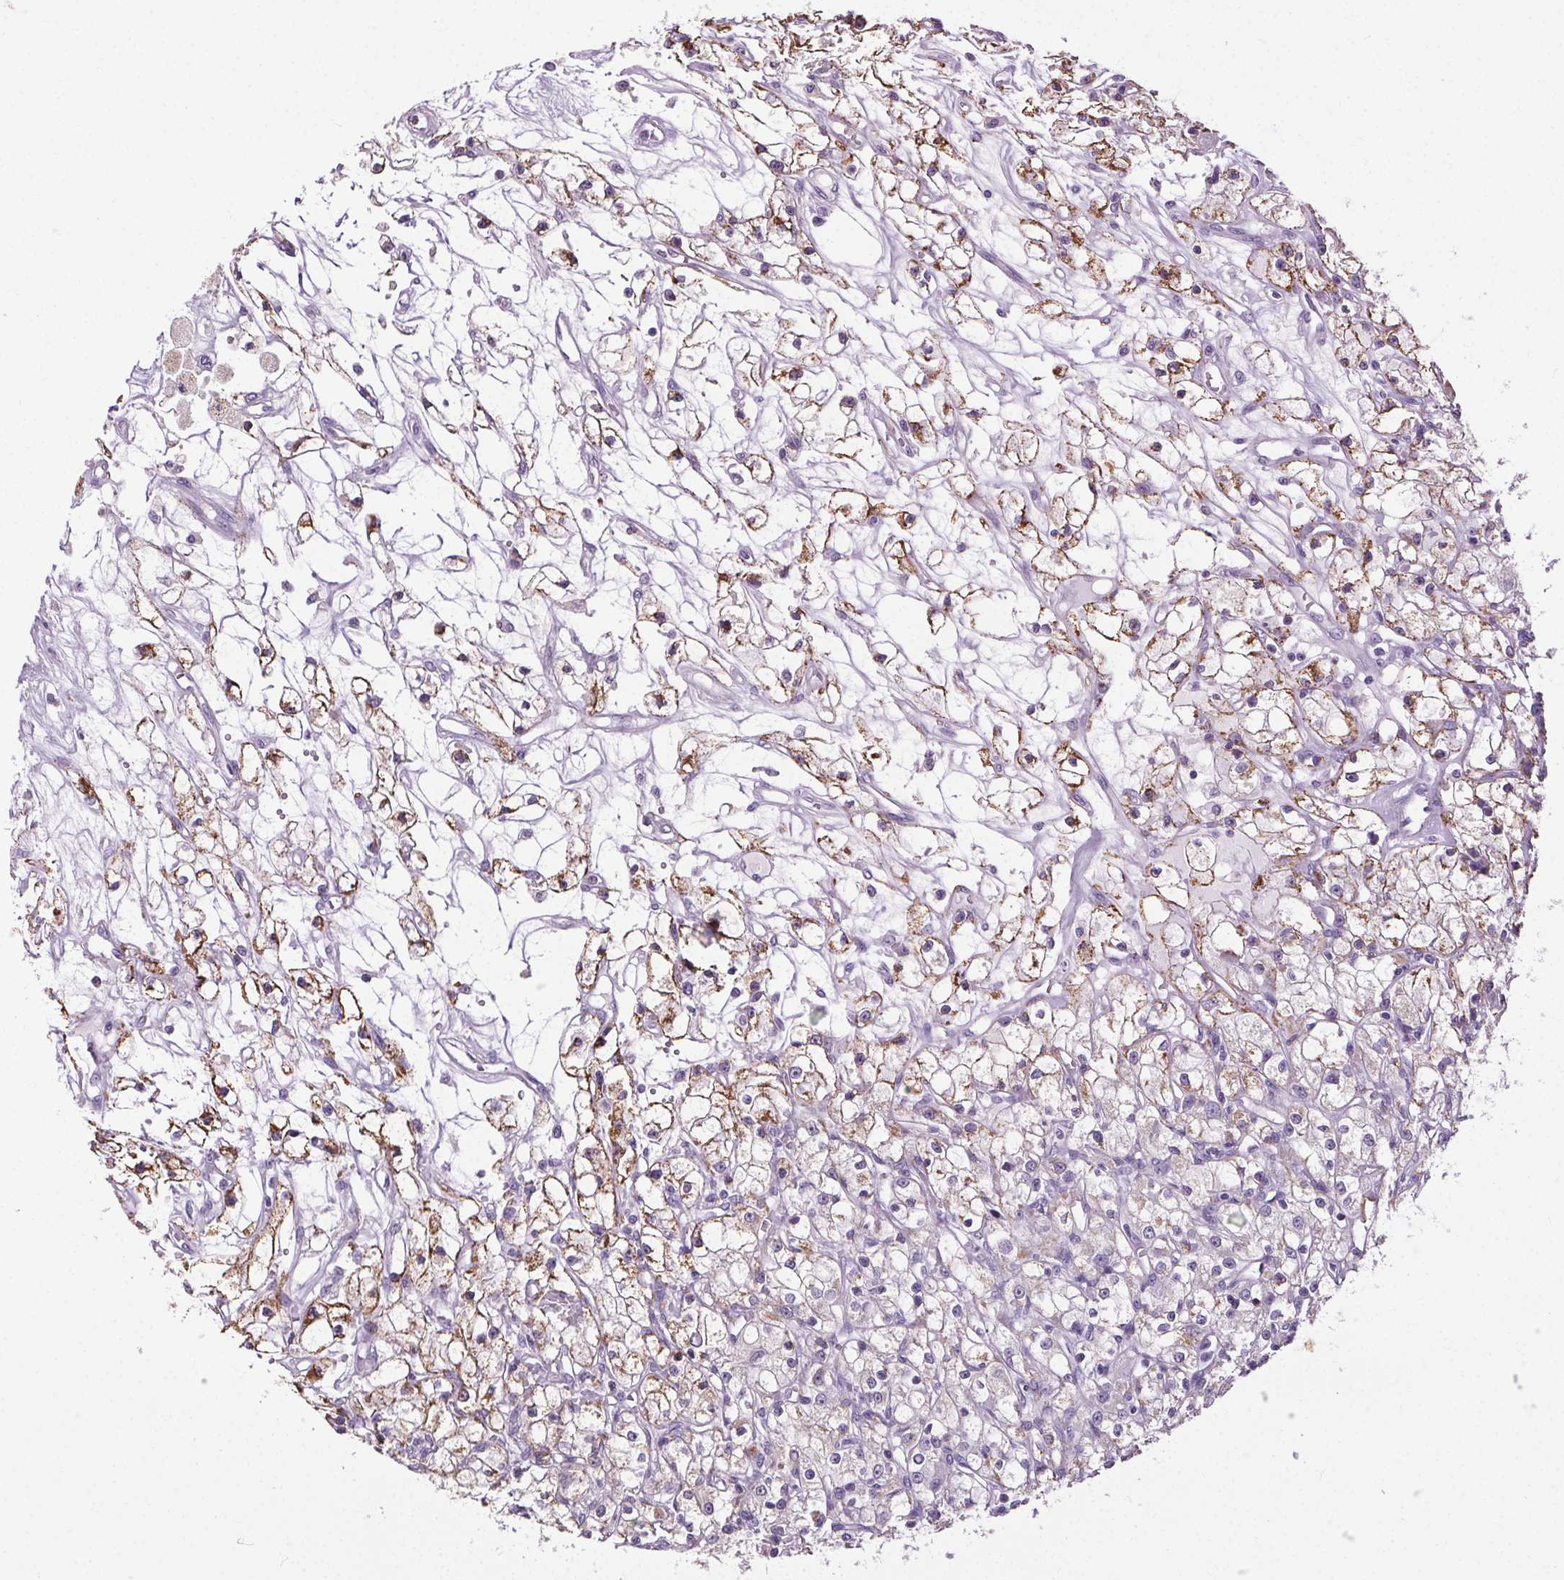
{"staining": {"intensity": "moderate", "quantity": "25%-75%", "location": "cytoplasmic/membranous"}, "tissue": "renal cancer", "cell_type": "Tumor cells", "image_type": "cancer", "snomed": [{"axis": "morphology", "description": "Adenocarcinoma, NOS"}, {"axis": "topography", "description": "Kidney"}], "caption": "There is medium levels of moderate cytoplasmic/membranous staining in tumor cells of renal cancer, as demonstrated by immunohistochemical staining (brown color).", "gene": "GPIHBP1", "patient": {"sex": "female", "age": 59}}